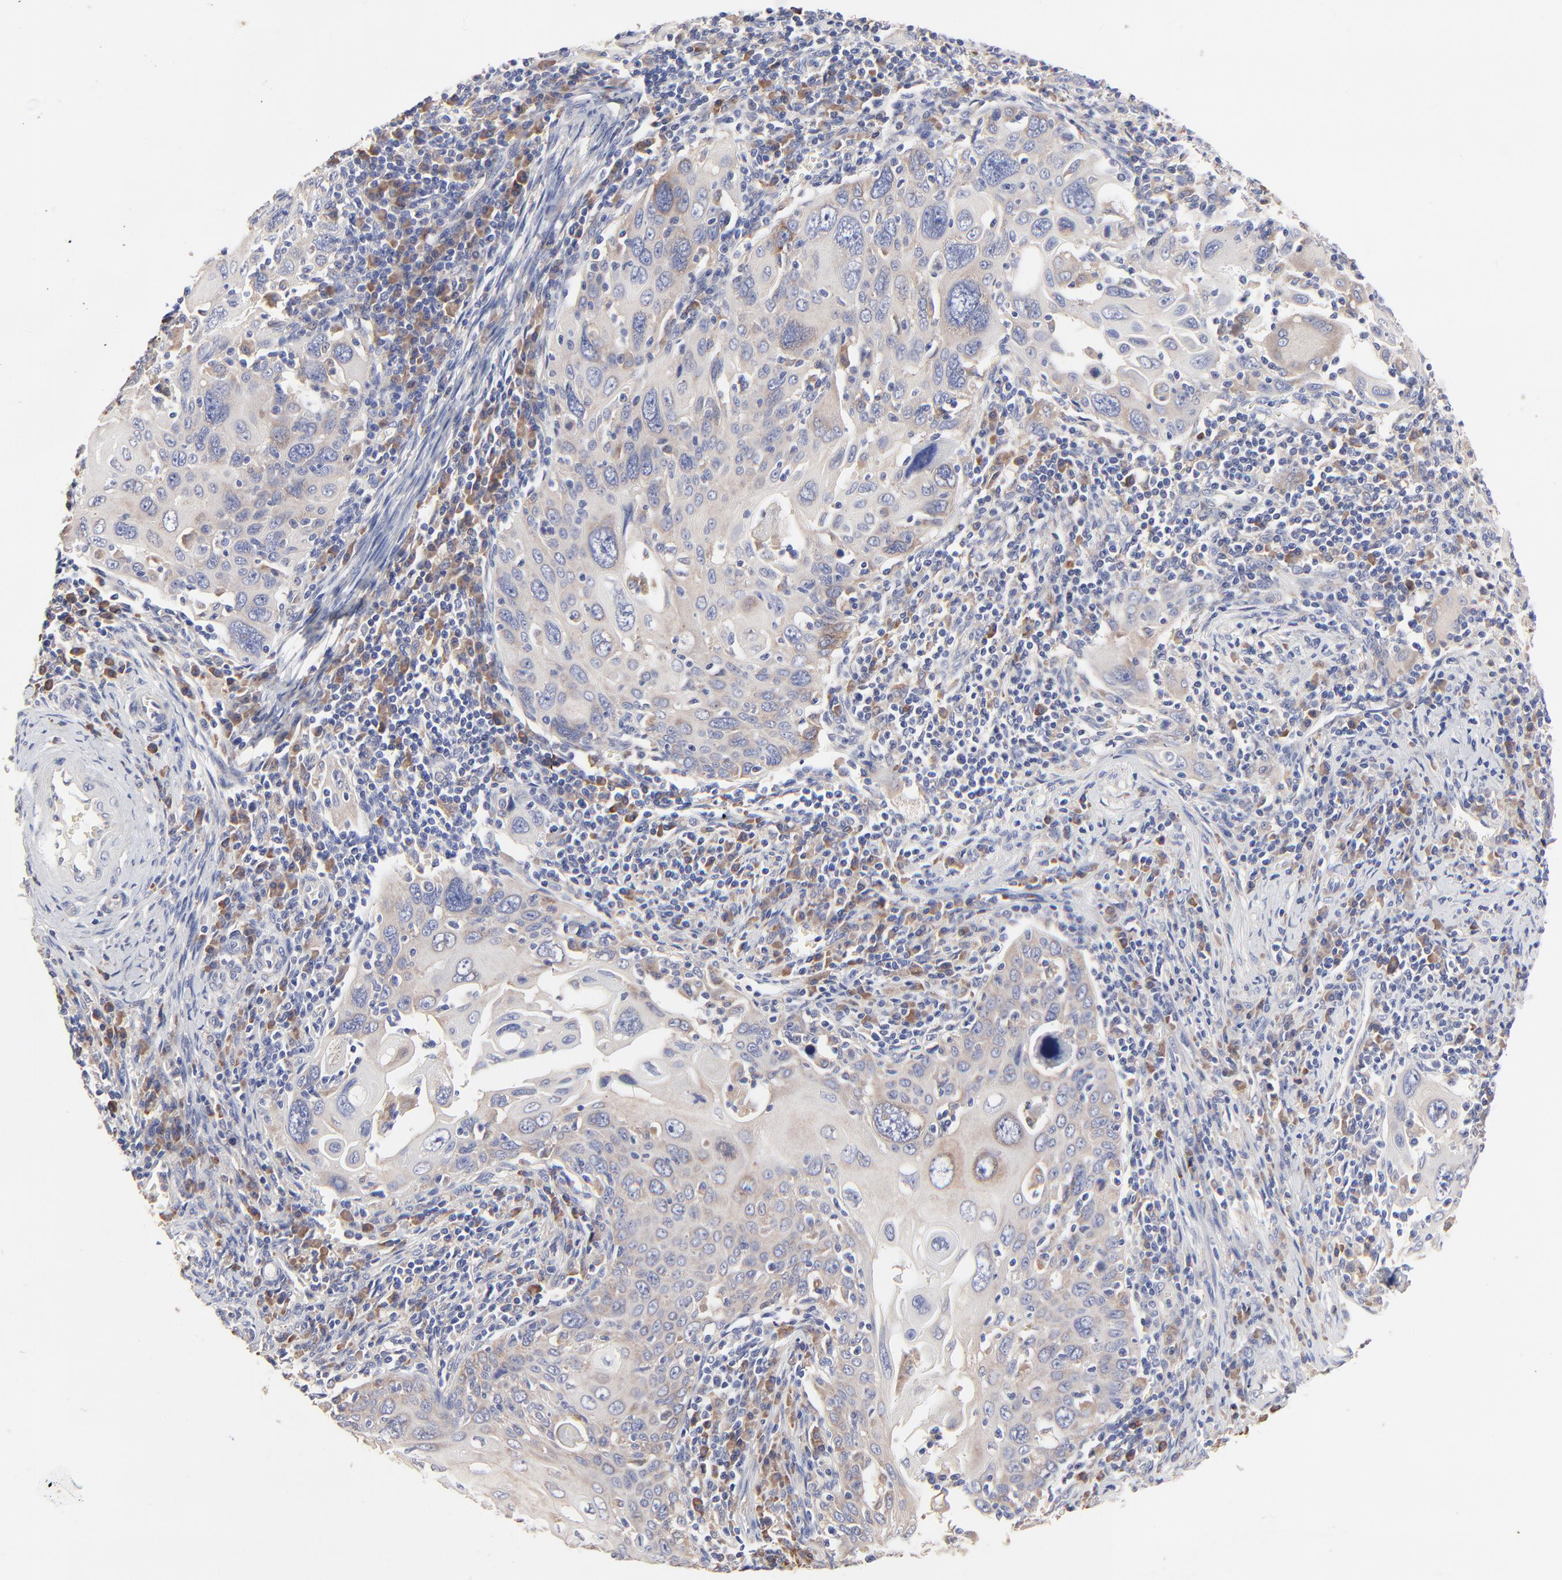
{"staining": {"intensity": "weak", "quantity": ">75%", "location": "cytoplasmic/membranous"}, "tissue": "cervical cancer", "cell_type": "Tumor cells", "image_type": "cancer", "snomed": [{"axis": "morphology", "description": "Squamous cell carcinoma, NOS"}, {"axis": "topography", "description": "Cervix"}], "caption": "This photomicrograph displays immunohistochemistry (IHC) staining of squamous cell carcinoma (cervical), with low weak cytoplasmic/membranous staining in about >75% of tumor cells.", "gene": "PPFIBP2", "patient": {"sex": "female", "age": 54}}